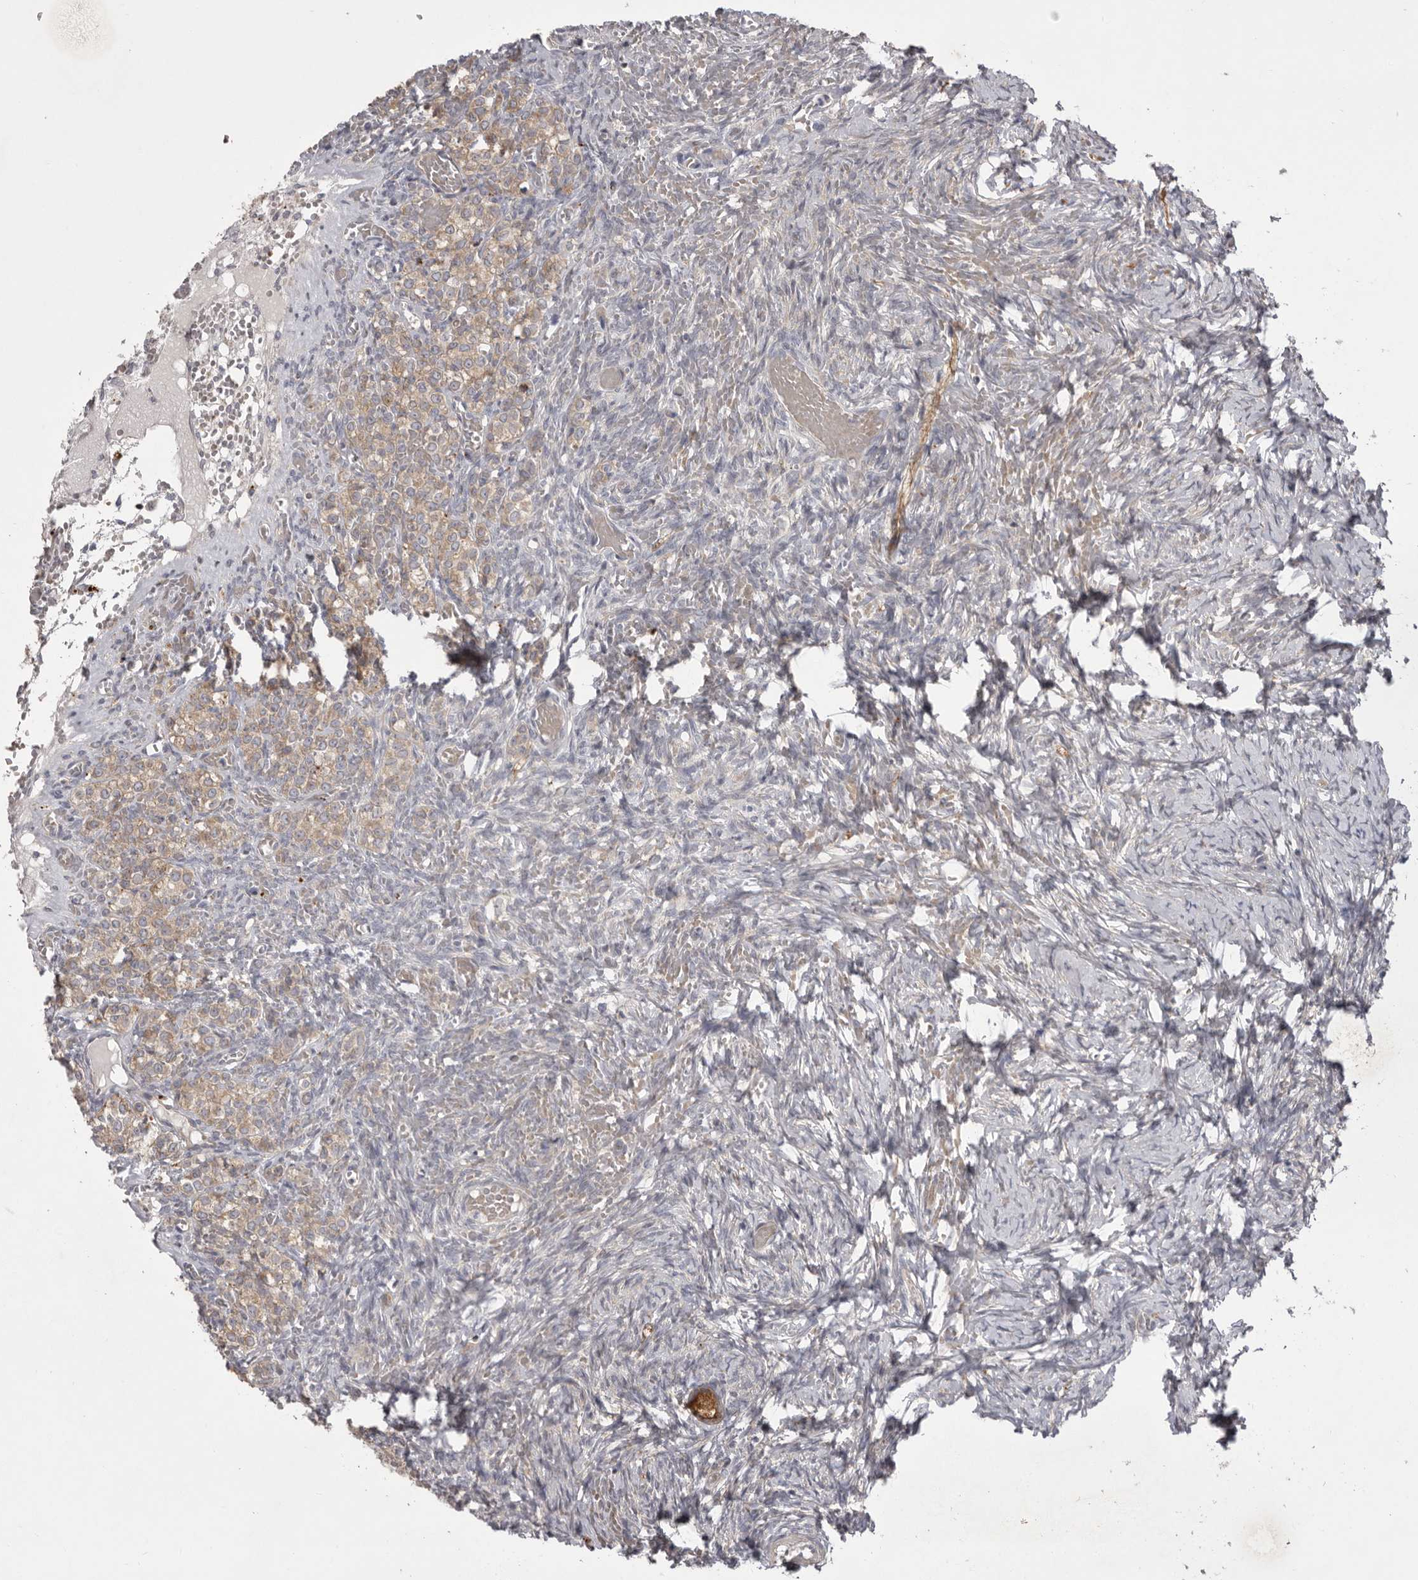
{"staining": {"intensity": "moderate", "quantity": ">75%", "location": "cytoplasmic/membranous"}, "tissue": "ovary", "cell_type": "Follicle cells", "image_type": "normal", "snomed": [{"axis": "morphology", "description": "Adenocarcinoma, NOS"}, {"axis": "topography", "description": "Endometrium"}], "caption": "This histopathology image reveals immunohistochemistry (IHC) staining of unremarkable human ovary, with medium moderate cytoplasmic/membranous staining in approximately >75% of follicle cells.", "gene": "WDR47", "patient": {"sex": "female", "age": 32}}